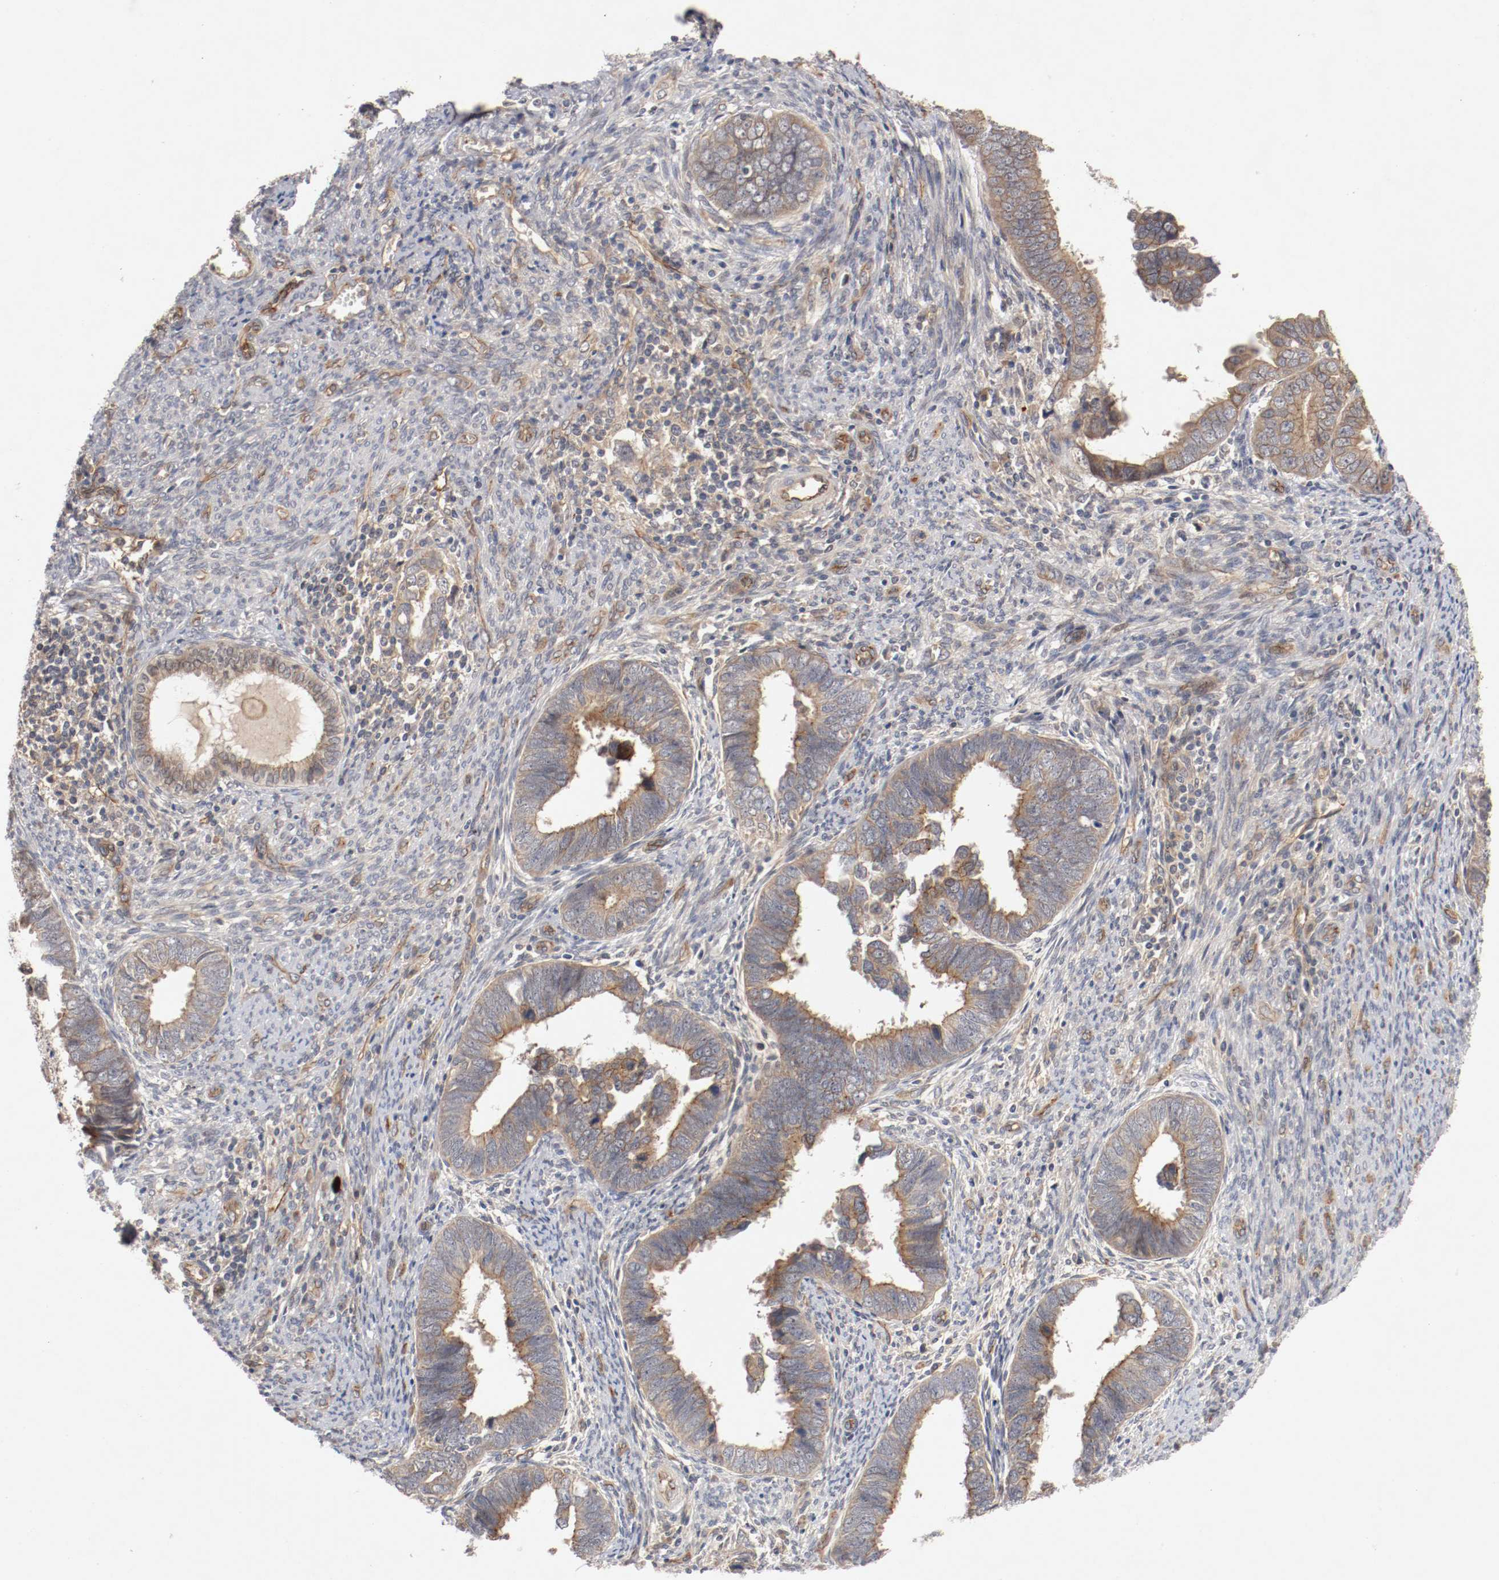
{"staining": {"intensity": "moderate", "quantity": ">75%", "location": "cytoplasmic/membranous"}, "tissue": "endometrial cancer", "cell_type": "Tumor cells", "image_type": "cancer", "snomed": [{"axis": "morphology", "description": "Adenocarcinoma, NOS"}, {"axis": "topography", "description": "Endometrium"}], "caption": "Endometrial adenocarcinoma stained for a protein (brown) shows moderate cytoplasmic/membranous positive staining in approximately >75% of tumor cells.", "gene": "TYK2", "patient": {"sex": "female", "age": 75}}